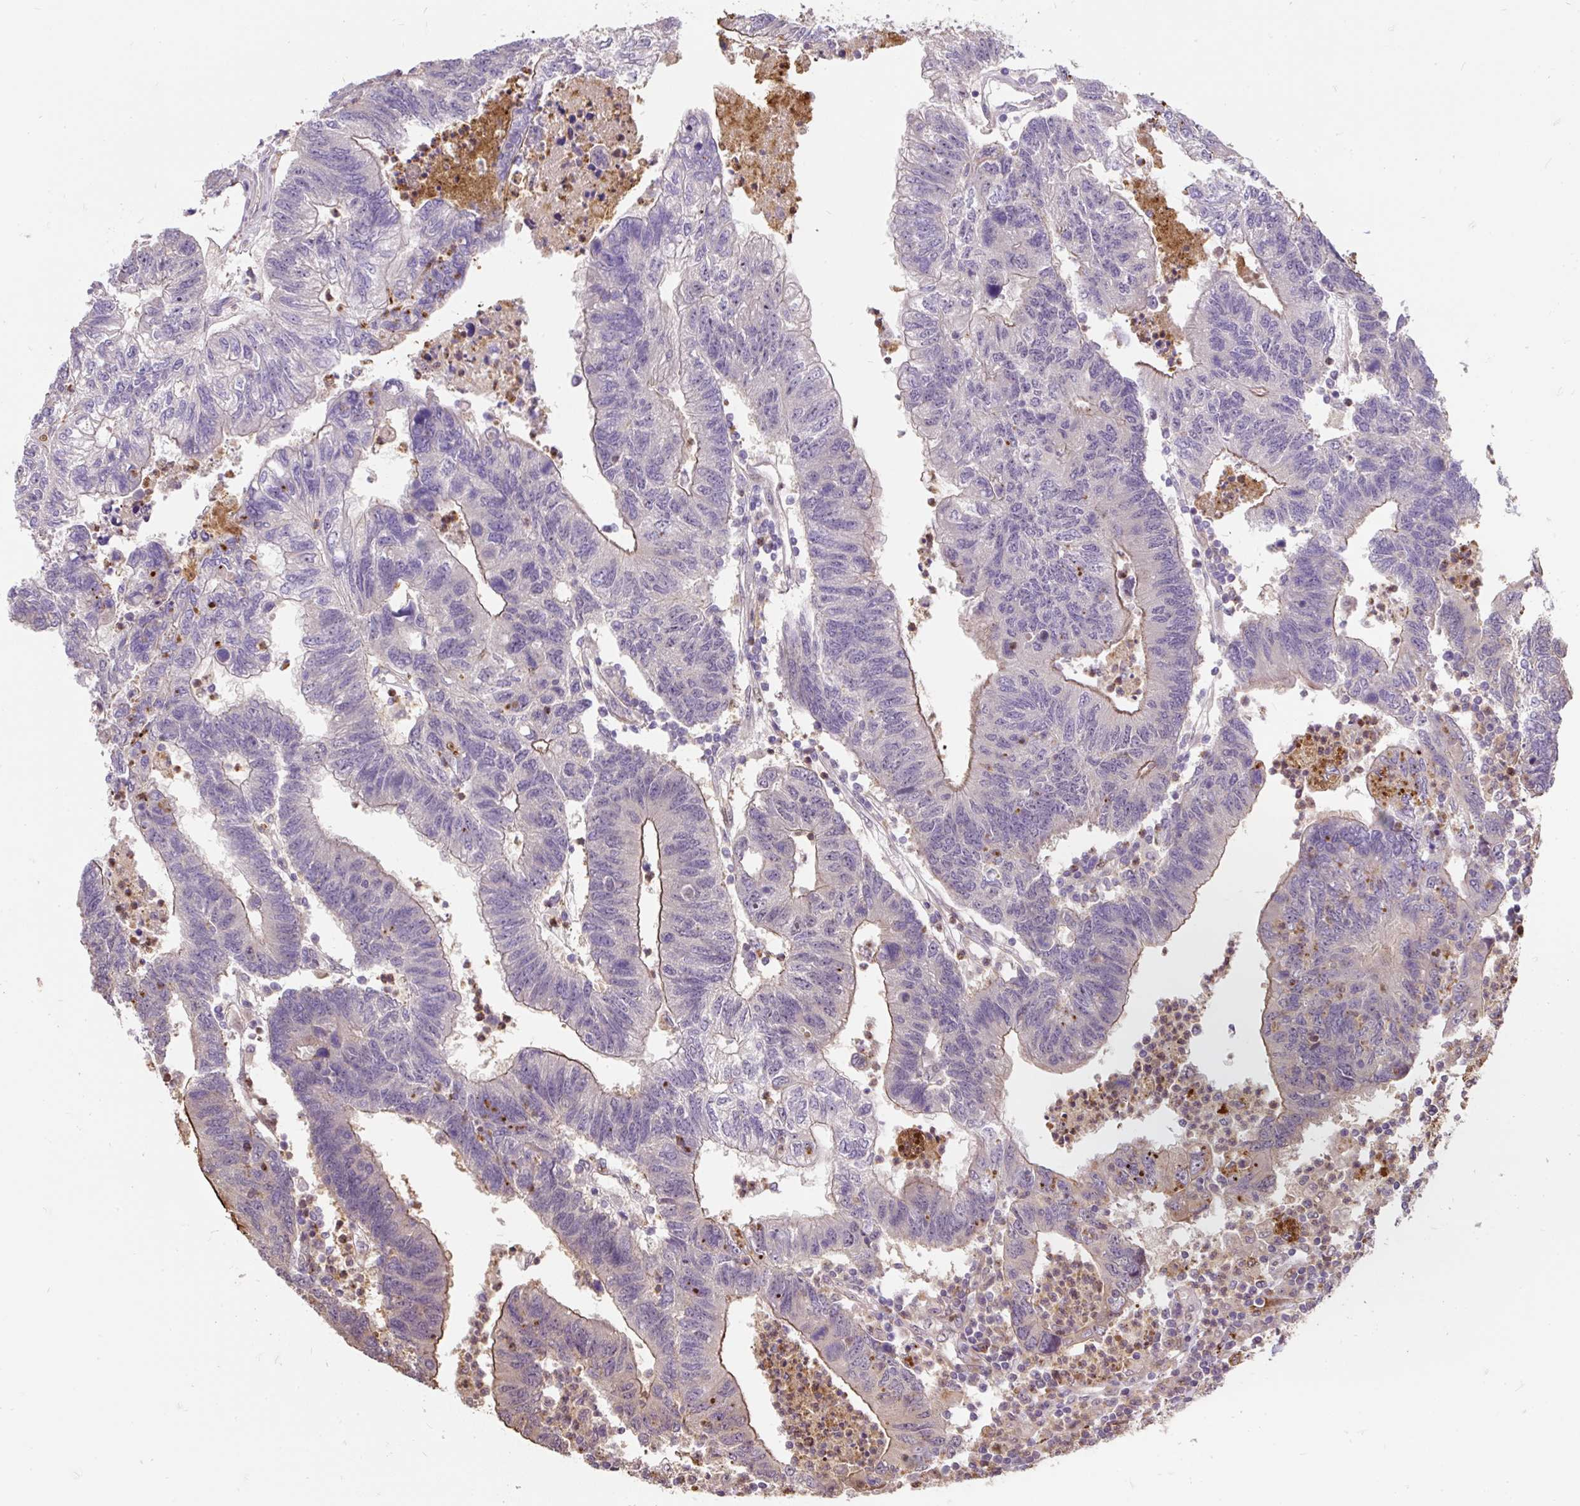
{"staining": {"intensity": "moderate", "quantity": "<25%", "location": "cytoplasmic/membranous"}, "tissue": "colorectal cancer", "cell_type": "Tumor cells", "image_type": "cancer", "snomed": [{"axis": "morphology", "description": "Adenocarcinoma, NOS"}, {"axis": "topography", "description": "Colon"}], "caption": "Tumor cells reveal low levels of moderate cytoplasmic/membranous expression in approximately <25% of cells in human colorectal cancer (adenocarcinoma).", "gene": "PUS7L", "patient": {"sex": "female", "age": 48}}